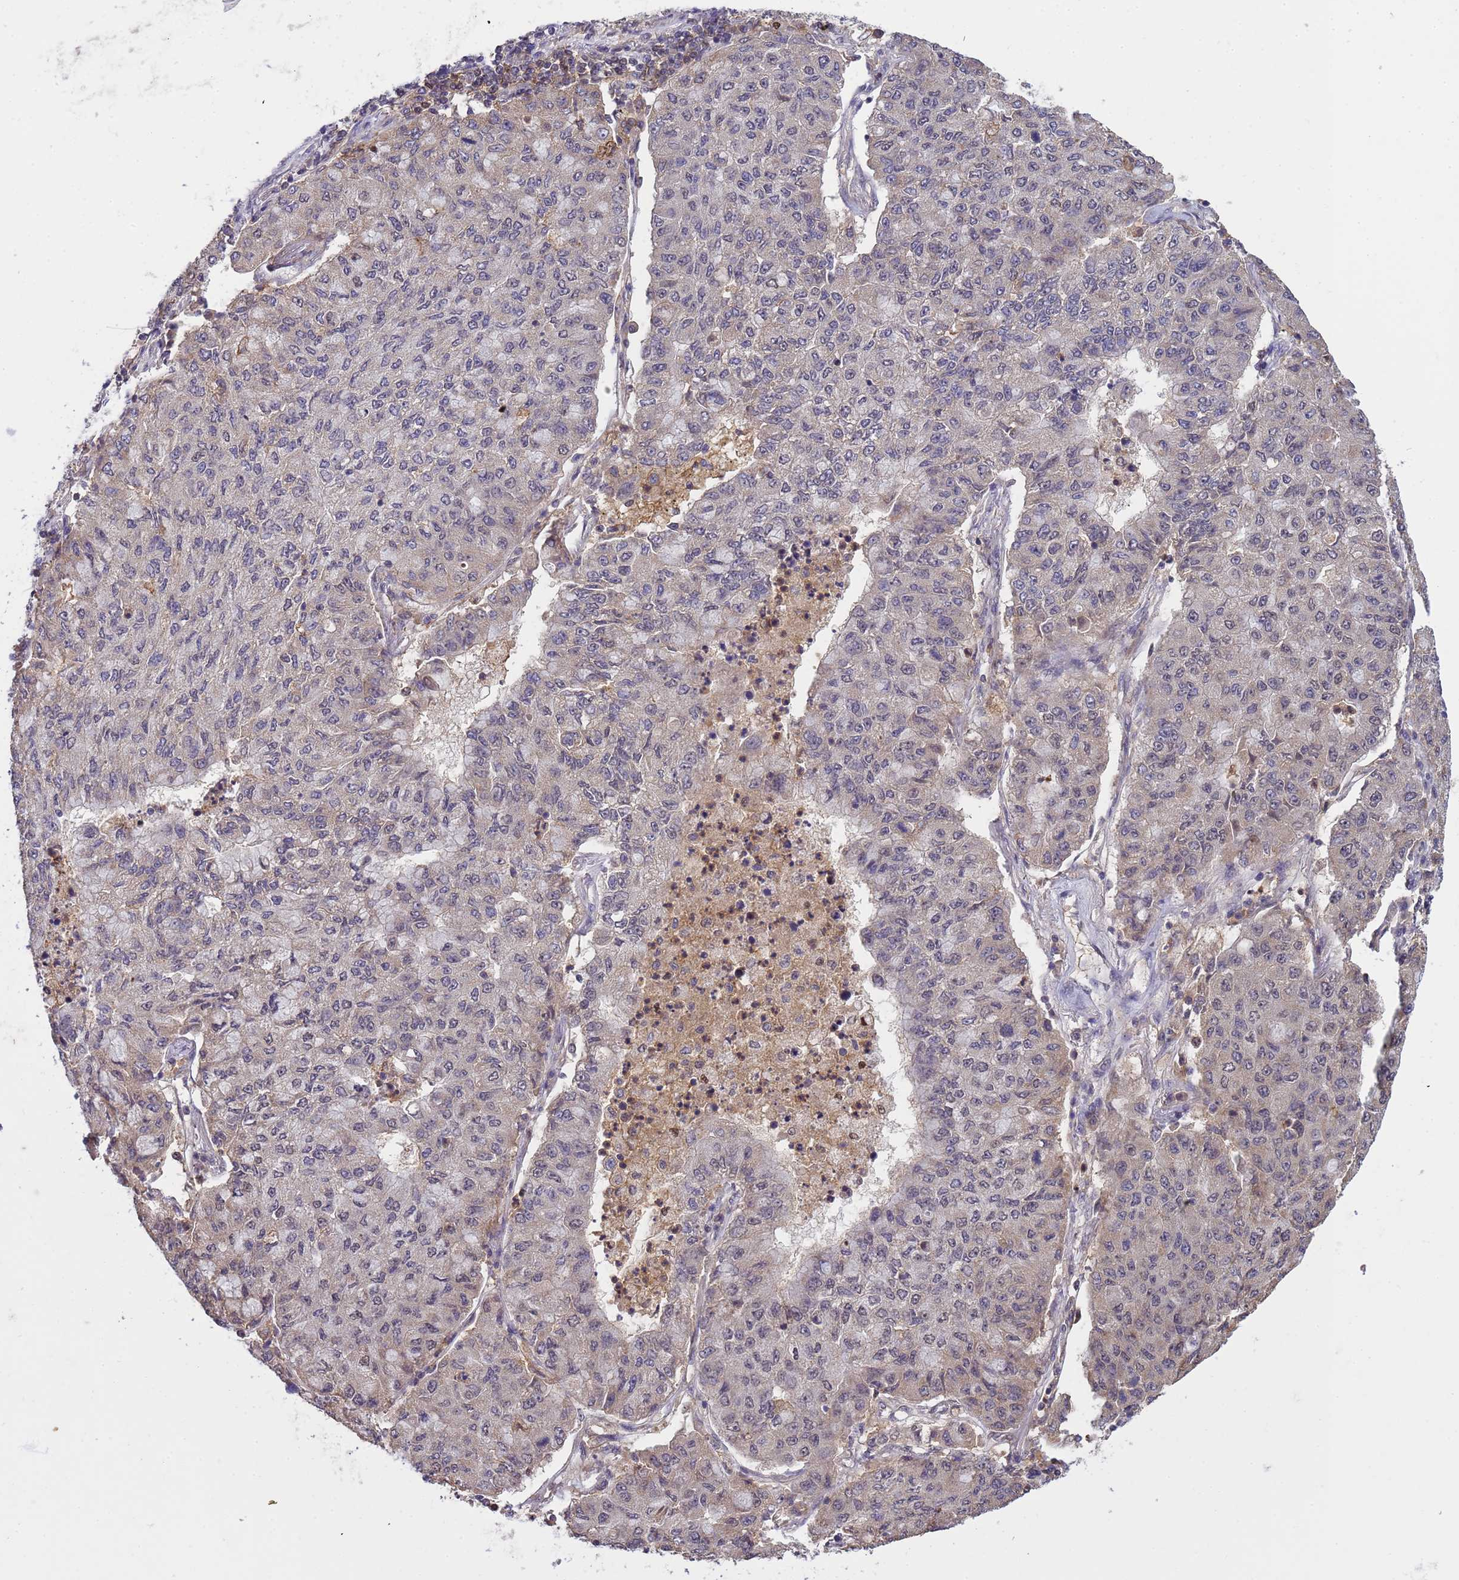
{"staining": {"intensity": "negative", "quantity": "none", "location": "none"}, "tissue": "lung cancer", "cell_type": "Tumor cells", "image_type": "cancer", "snomed": [{"axis": "morphology", "description": "Squamous cell carcinoma, NOS"}, {"axis": "topography", "description": "Lung"}], "caption": "The histopathology image displays no staining of tumor cells in lung squamous cell carcinoma.", "gene": "CD53", "patient": {"sex": "male", "age": 74}}